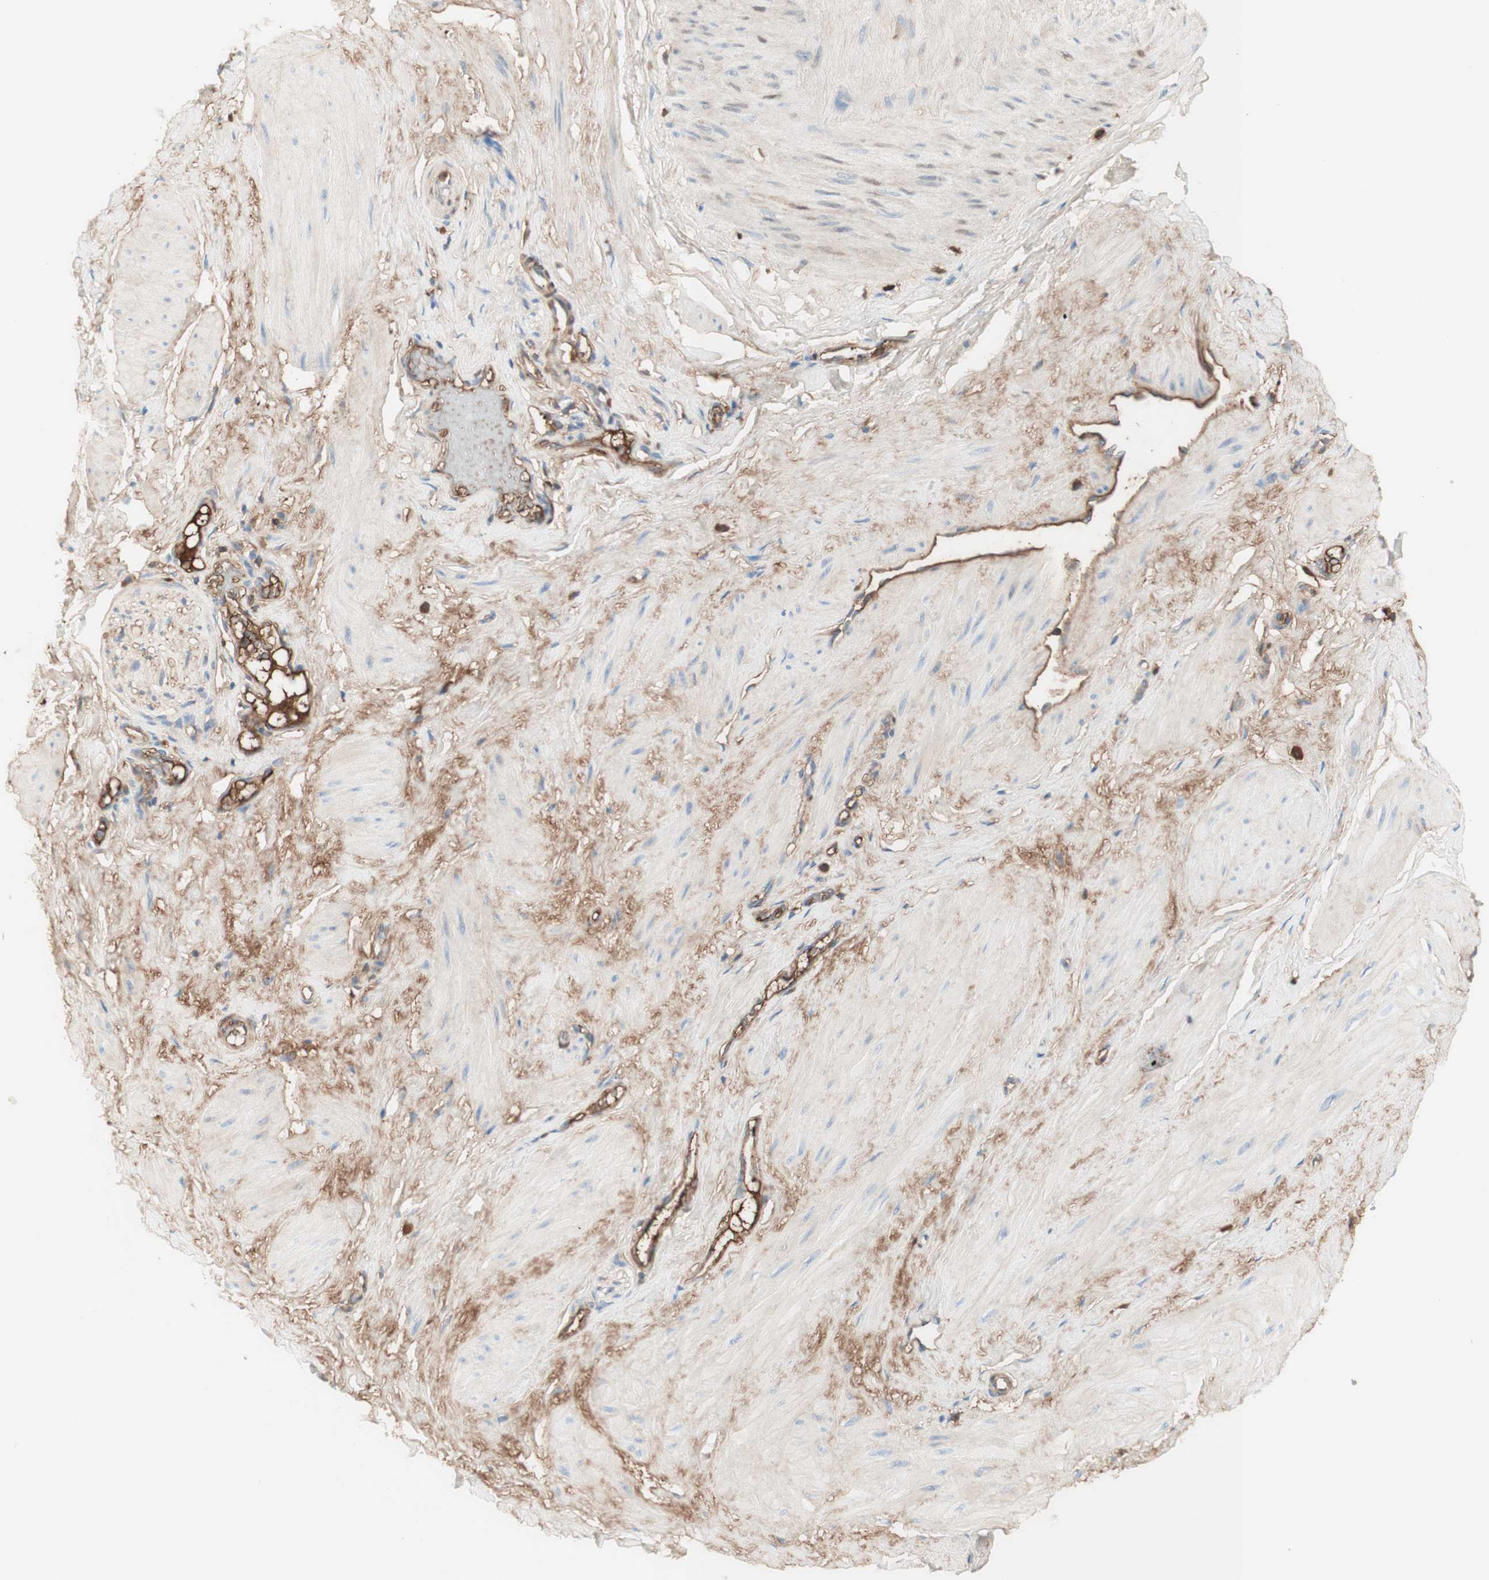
{"staining": {"intensity": "weak", "quantity": ">75%", "location": "cytoplasmic/membranous"}, "tissue": "adipose tissue", "cell_type": "Adipocytes", "image_type": "normal", "snomed": [{"axis": "morphology", "description": "Normal tissue, NOS"}, {"axis": "topography", "description": "Soft tissue"}, {"axis": "topography", "description": "Vascular tissue"}], "caption": "An immunohistochemistry (IHC) photomicrograph of normal tissue is shown. Protein staining in brown highlights weak cytoplasmic/membranous positivity in adipose tissue within adipocytes. (DAB (3,3'-diaminobenzidine) = brown stain, brightfield microscopy at high magnification).", "gene": "KNG1", "patient": {"sex": "female", "age": 35}}